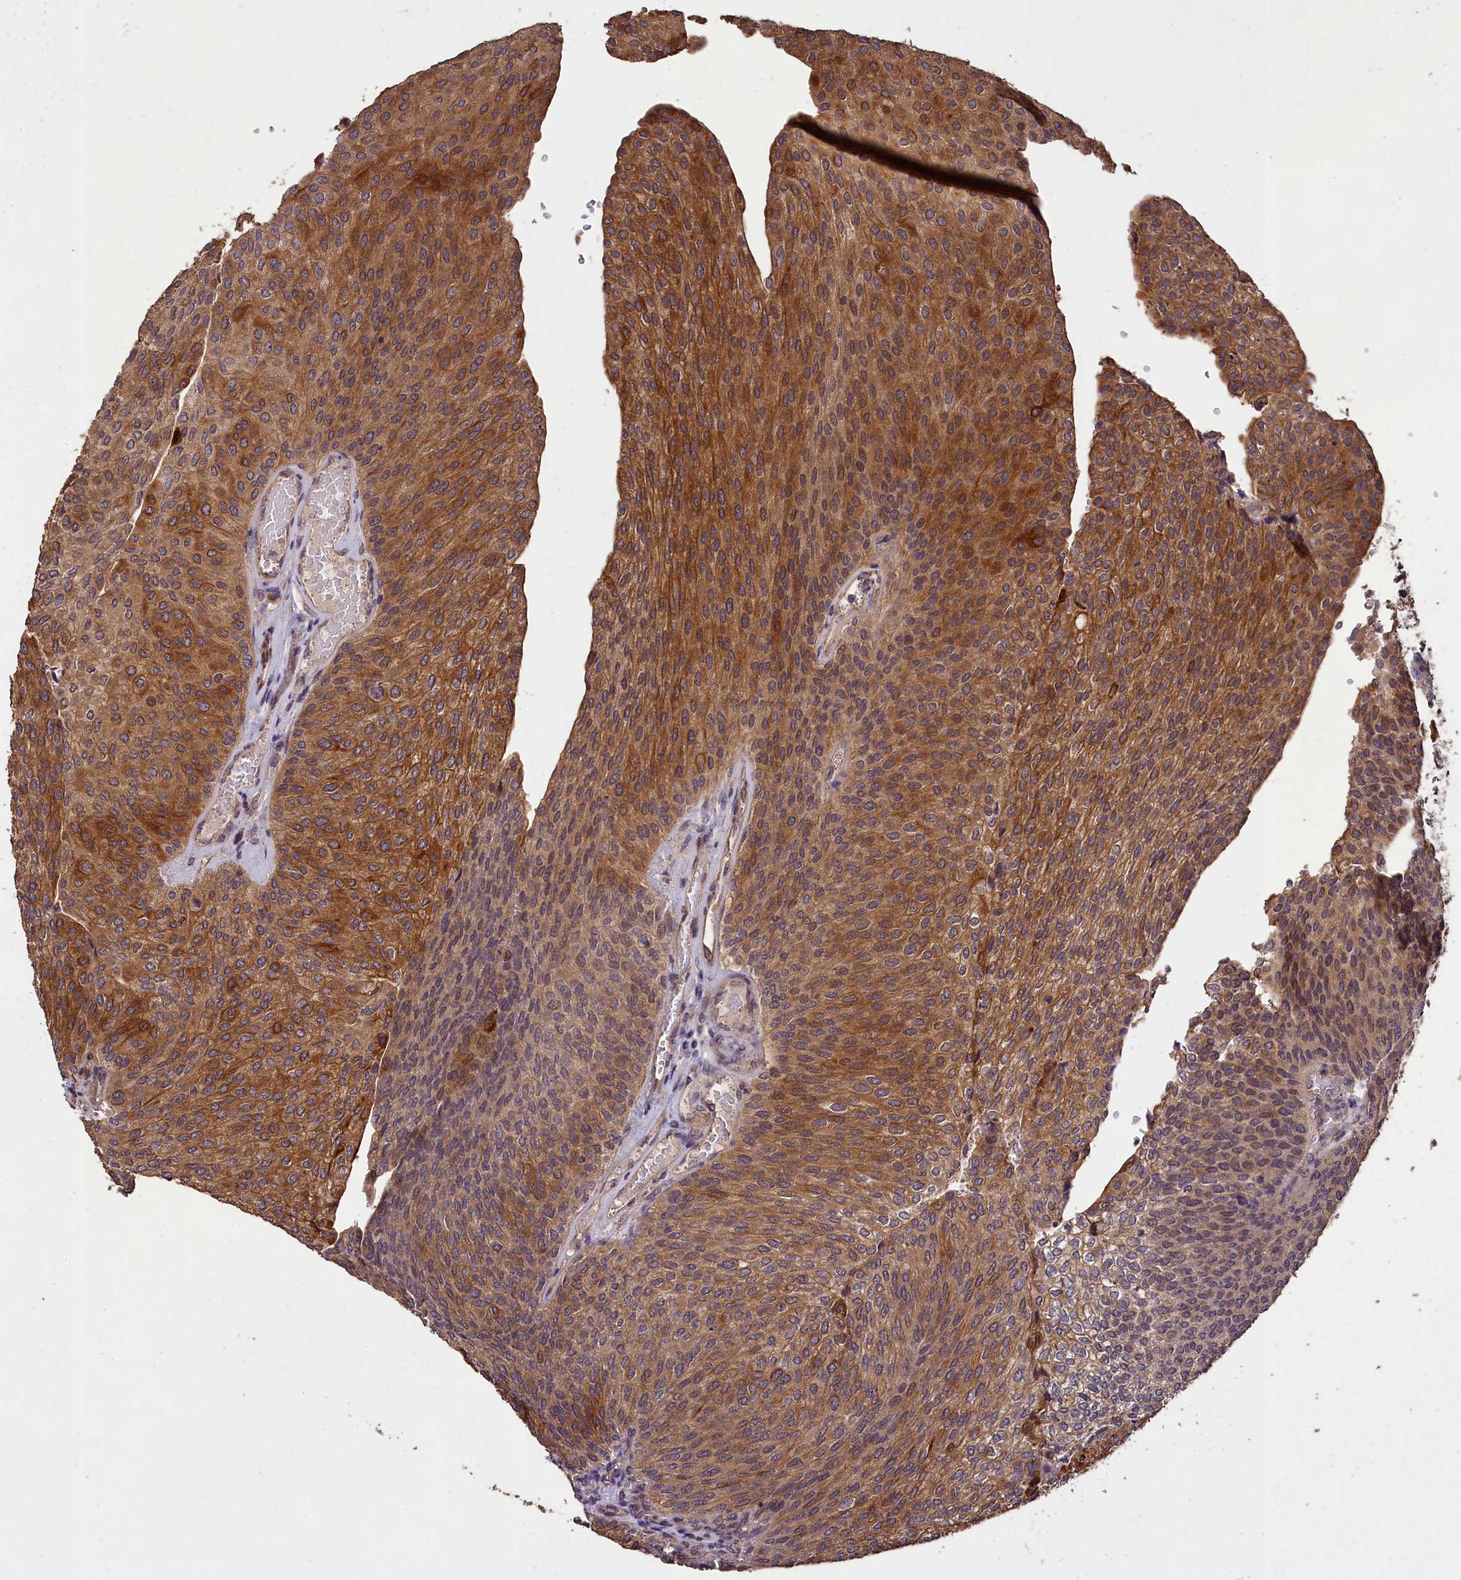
{"staining": {"intensity": "moderate", "quantity": ">75%", "location": "cytoplasmic/membranous"}, "tissue": "urothelial cancer", "cell_type": "Tumor cells", "image_type": "cancer", "snomed": [{"axis": "morphology", "description": "Urothelial carcinoma, High grade"}, {"axis": "topography", "description": "Urinary bladder"}], "caption": "A medium amount of moderate cytoplasmic/membranous positivity is present in about >75% of tumor cells in high-grade urothelial carcinoma tissue. The staining was performed using DAB (3,3'-diaminobenzidine), with brown indicating positive protein expression. Nuclei are stained blue with hematoxylin.", "gene": "CHD9", "patient": {"sex": "female", "age": 79}}